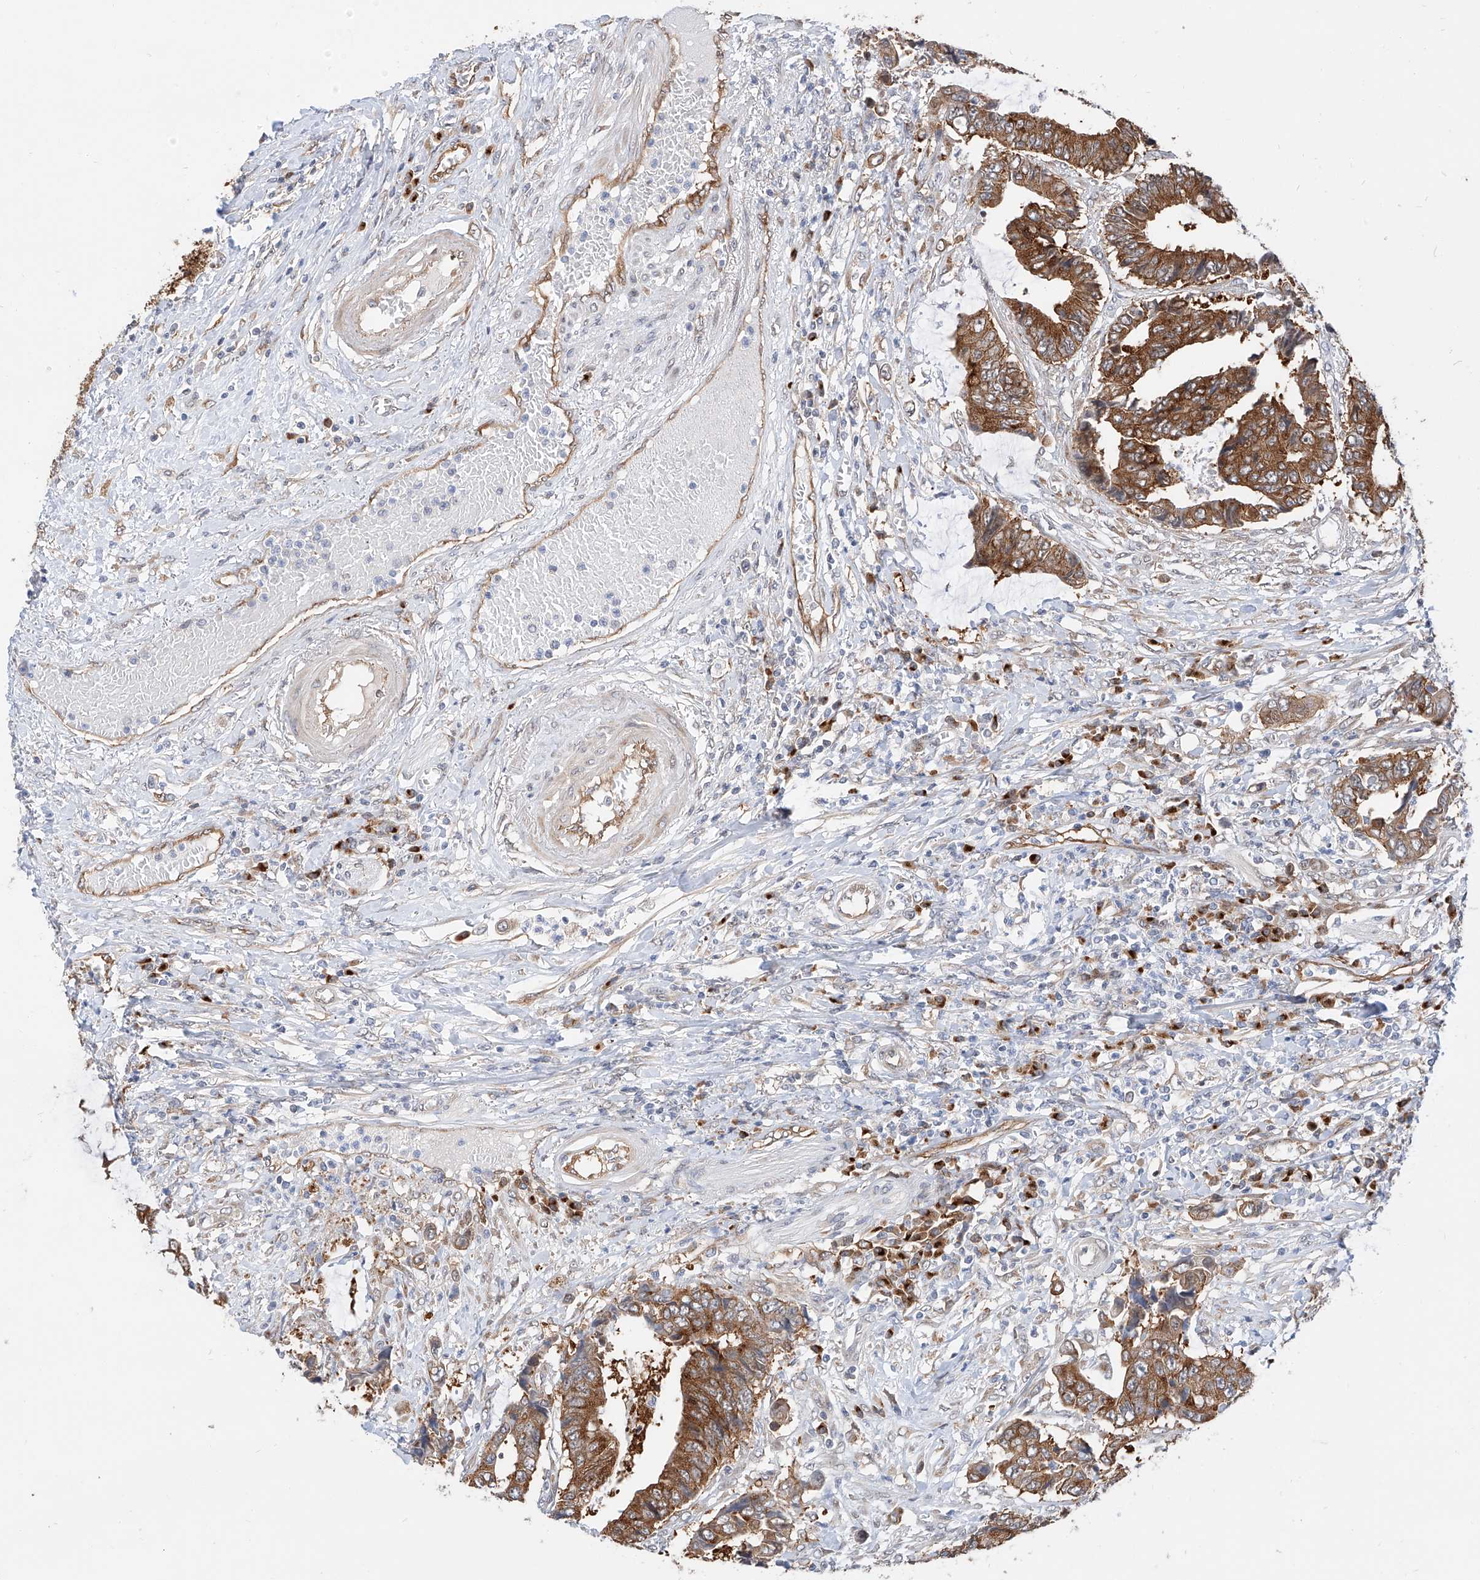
{"staining": {"intensity": "moderate", "quantity": ">75%", "location": "cytoplasmic/membranous"}, "tissue": "colorectal cancer", "cell_type": "Tumor cells", "image_type": "cancer", "snomed": [{"axis": "morphology", "description": "Adenocarcinoma, NOS"}, {"axis": "topography", "description": "Rectum"}], "caption": "Colorectal cancer was stained to show a protein in brown. There is medium levels of moderate cytoplasmic/membranous expression in about >75% of tumor cells. (DAB IHC, brown staining for protein, blue staining for nuclei).", "gene": "CARMIL1", "patient": {"sex": "male", "age": 84}}